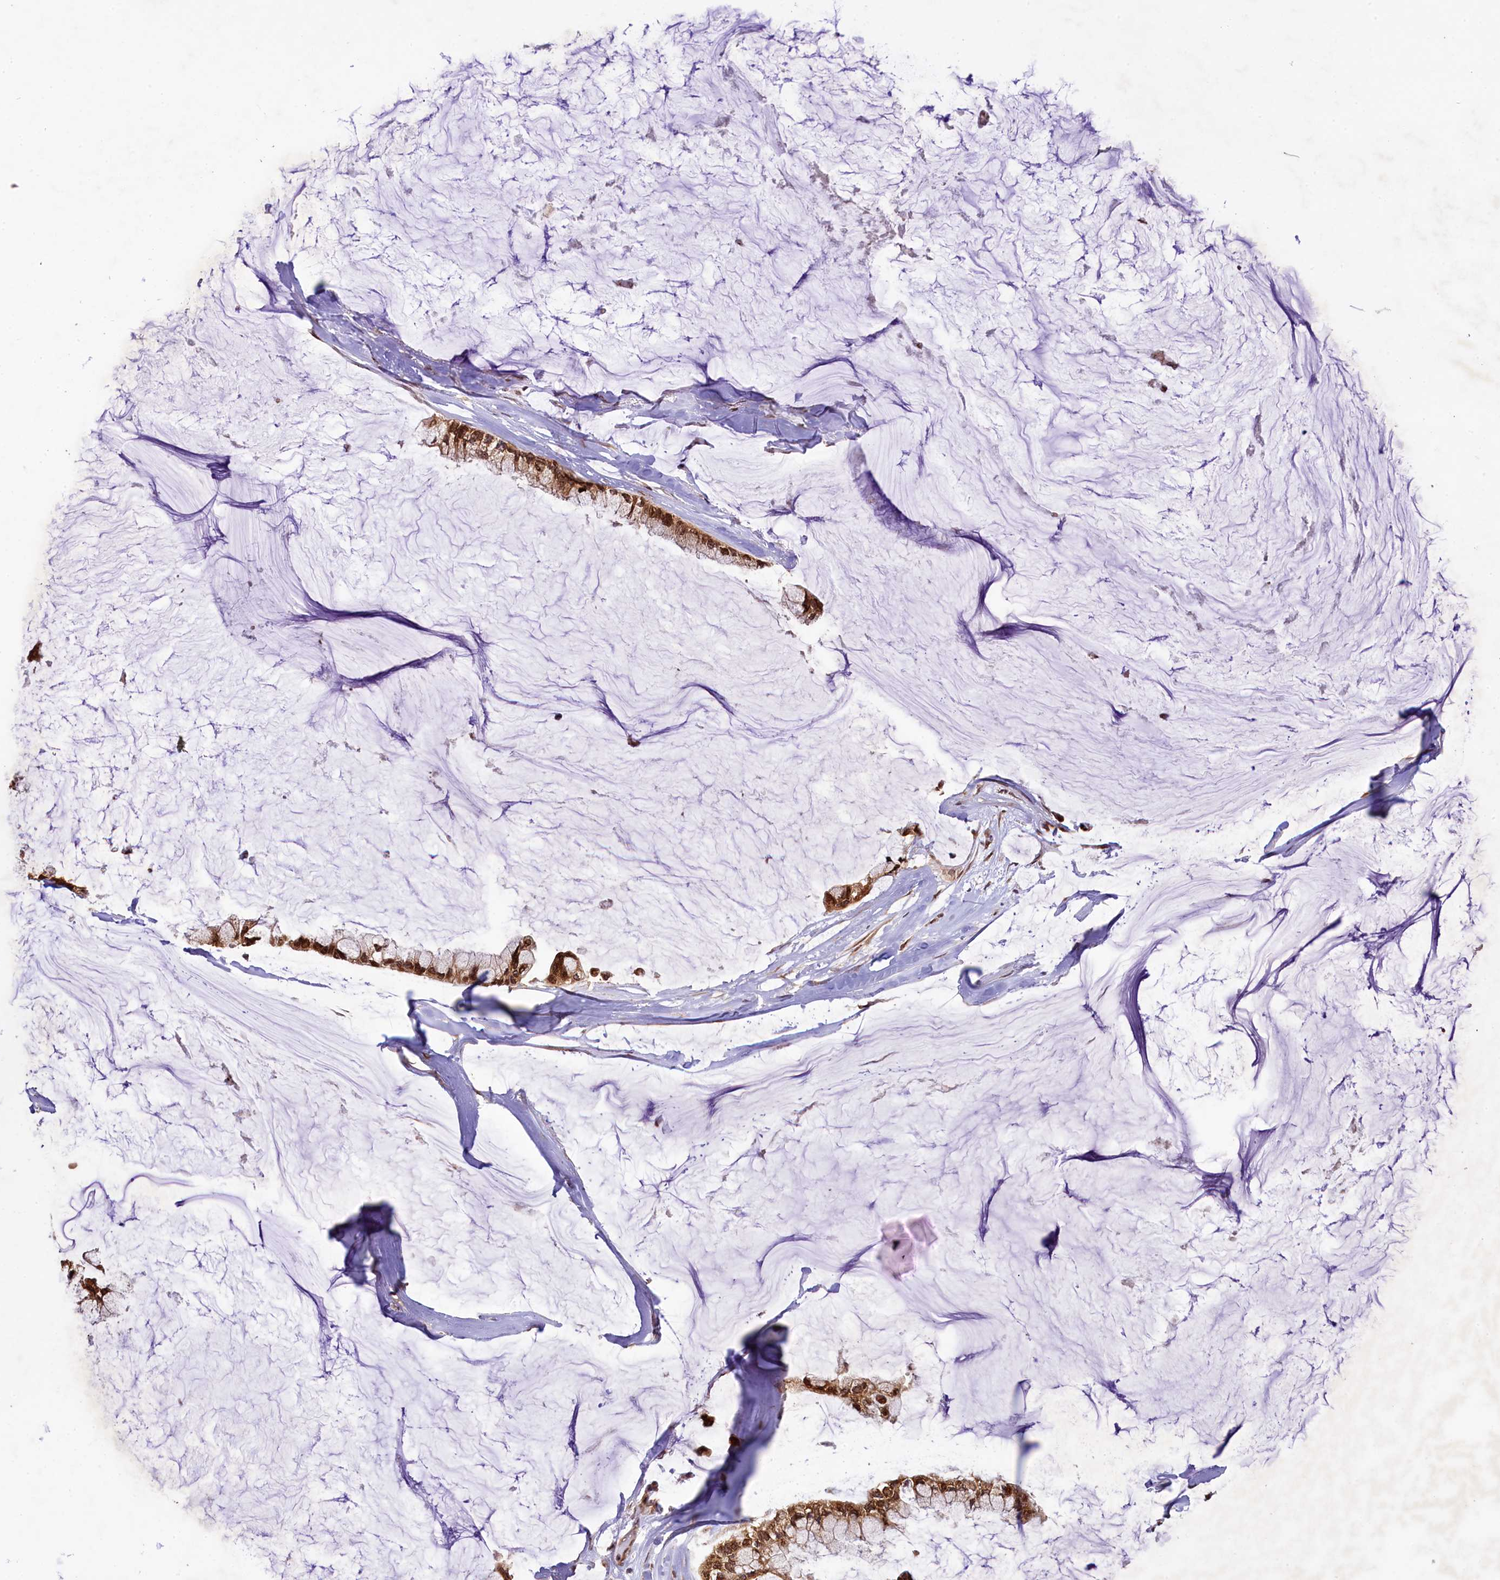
{"staining": {"intensity": "moderate", "quantity": ">75%", "location": "cytoplasmic/membranous"}, "tissue": "ovarian cancer", "cell_type": "Tumor cells", "image_type": "cancer", "snomed": [{"axis": "morphology", "description": "Cystadenocarcinoma, mucinous, NOS"}, {"axis": "topography", "description": "Ovary"}], "caption": "Approximately >75% of tumor cells in ovarian mucinous cystadenocarcinoma demonstrate moderate cytoplasmic/membranous protein expression as visualized by brown immunohistochemical staining.", "gene": "LARP4", "patient": {"sex": "female", "age": 39}}